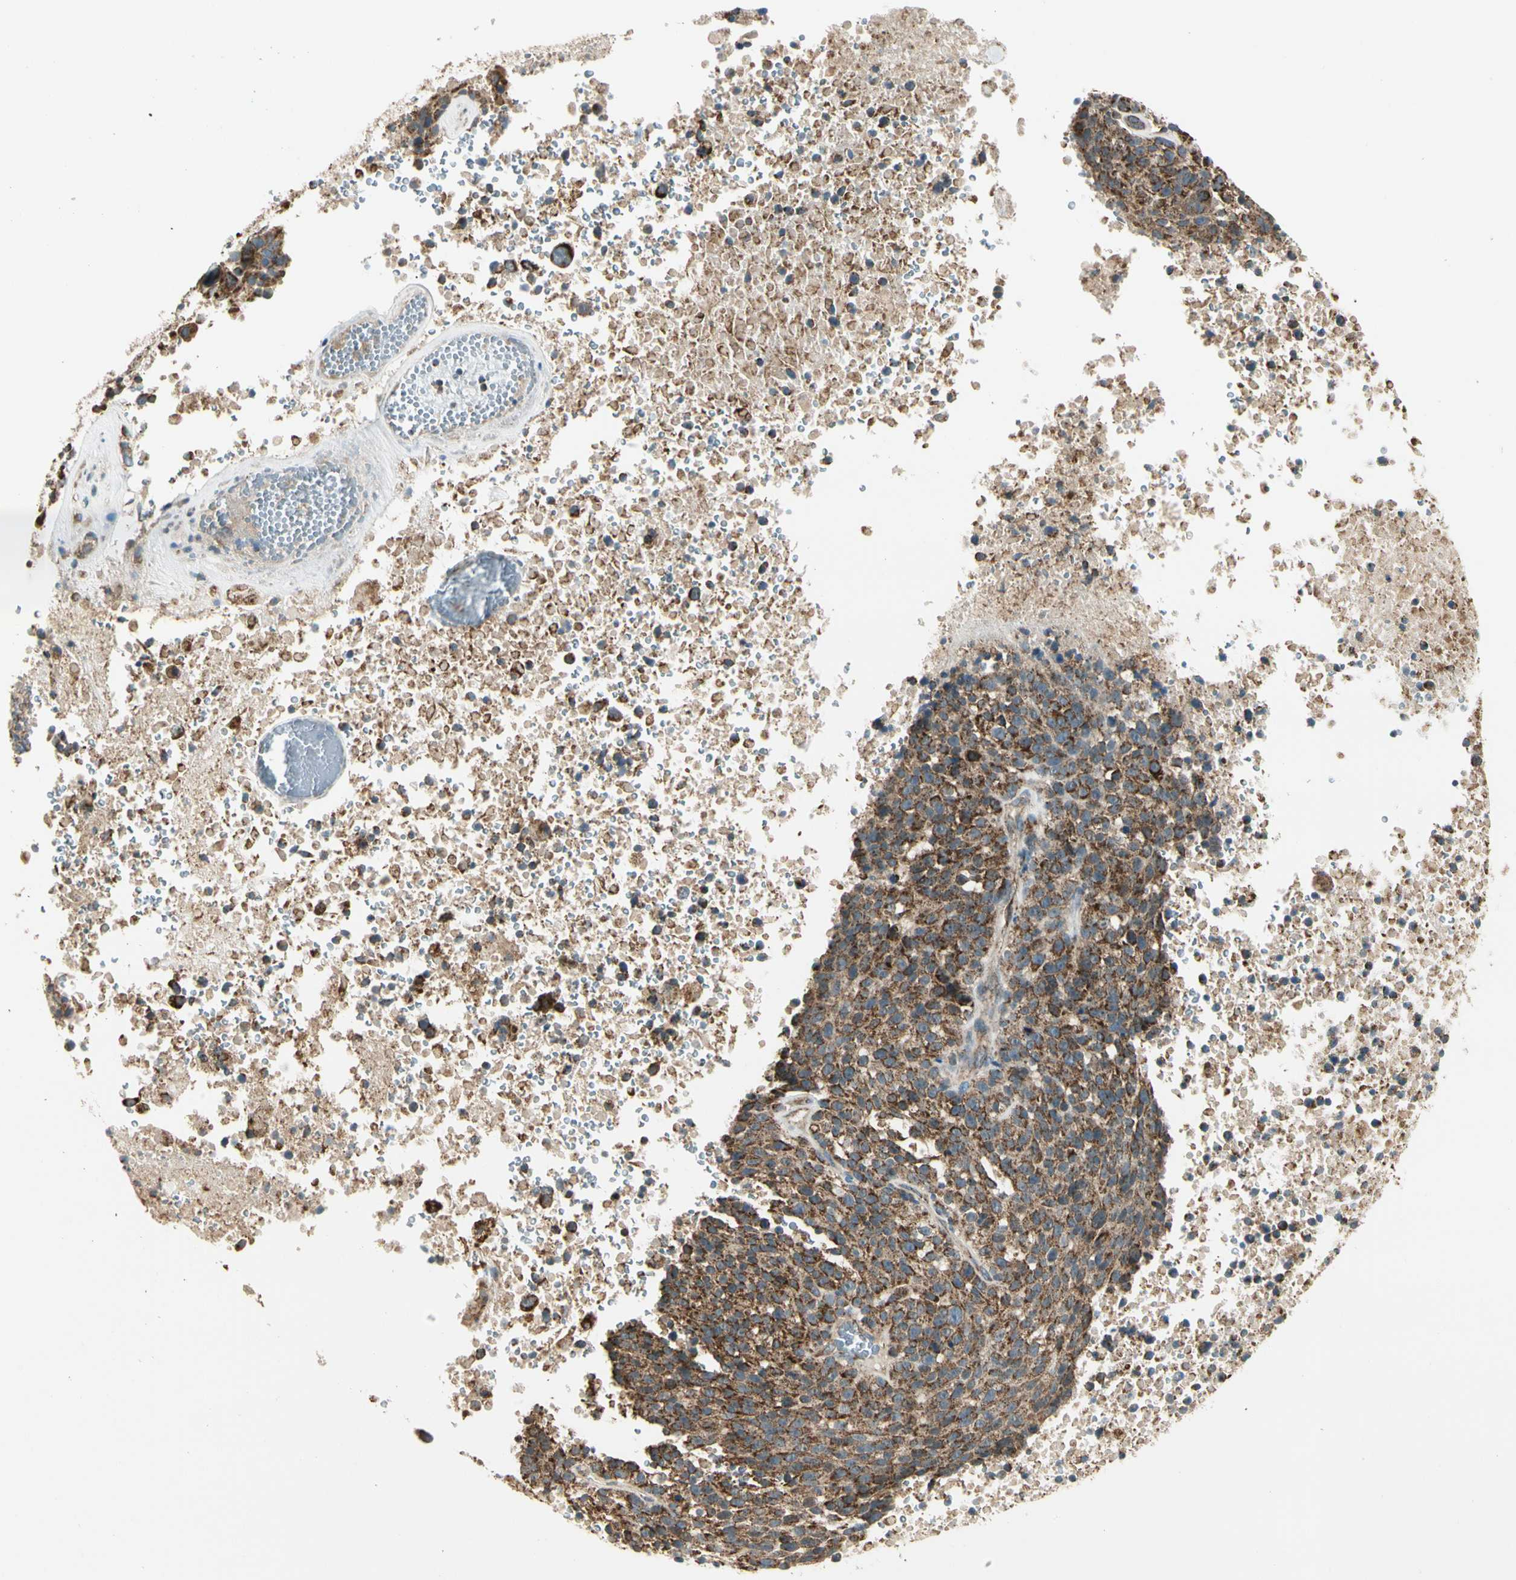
{"staining": {"intensity": "strong", "quantity": ">75%", "location": "cytoplasmic/membranous"}, "tissue": "melanoma", "cell_type": "Tumor cells", "image_type": "cancer", "snomed": [{"axis": "morphology", "description": "Malignant melanoma, Metastatic site"}, {"axis": "topography", "description": "Cerebral cortex"}], "caption": "DAB (3,3'-diaminobenzidine) immunohistochemical staining of human melanoma exhibits strong cytoplasmic/membranous protein staining in approximately >75% of tumor cells. (DAB (3,3'-diaminobenzidine) IHC, brown staining for protein, blue staining for nuclei).", "gene": "EPHB3", "patient": {"sex": "female", "age": 52}}